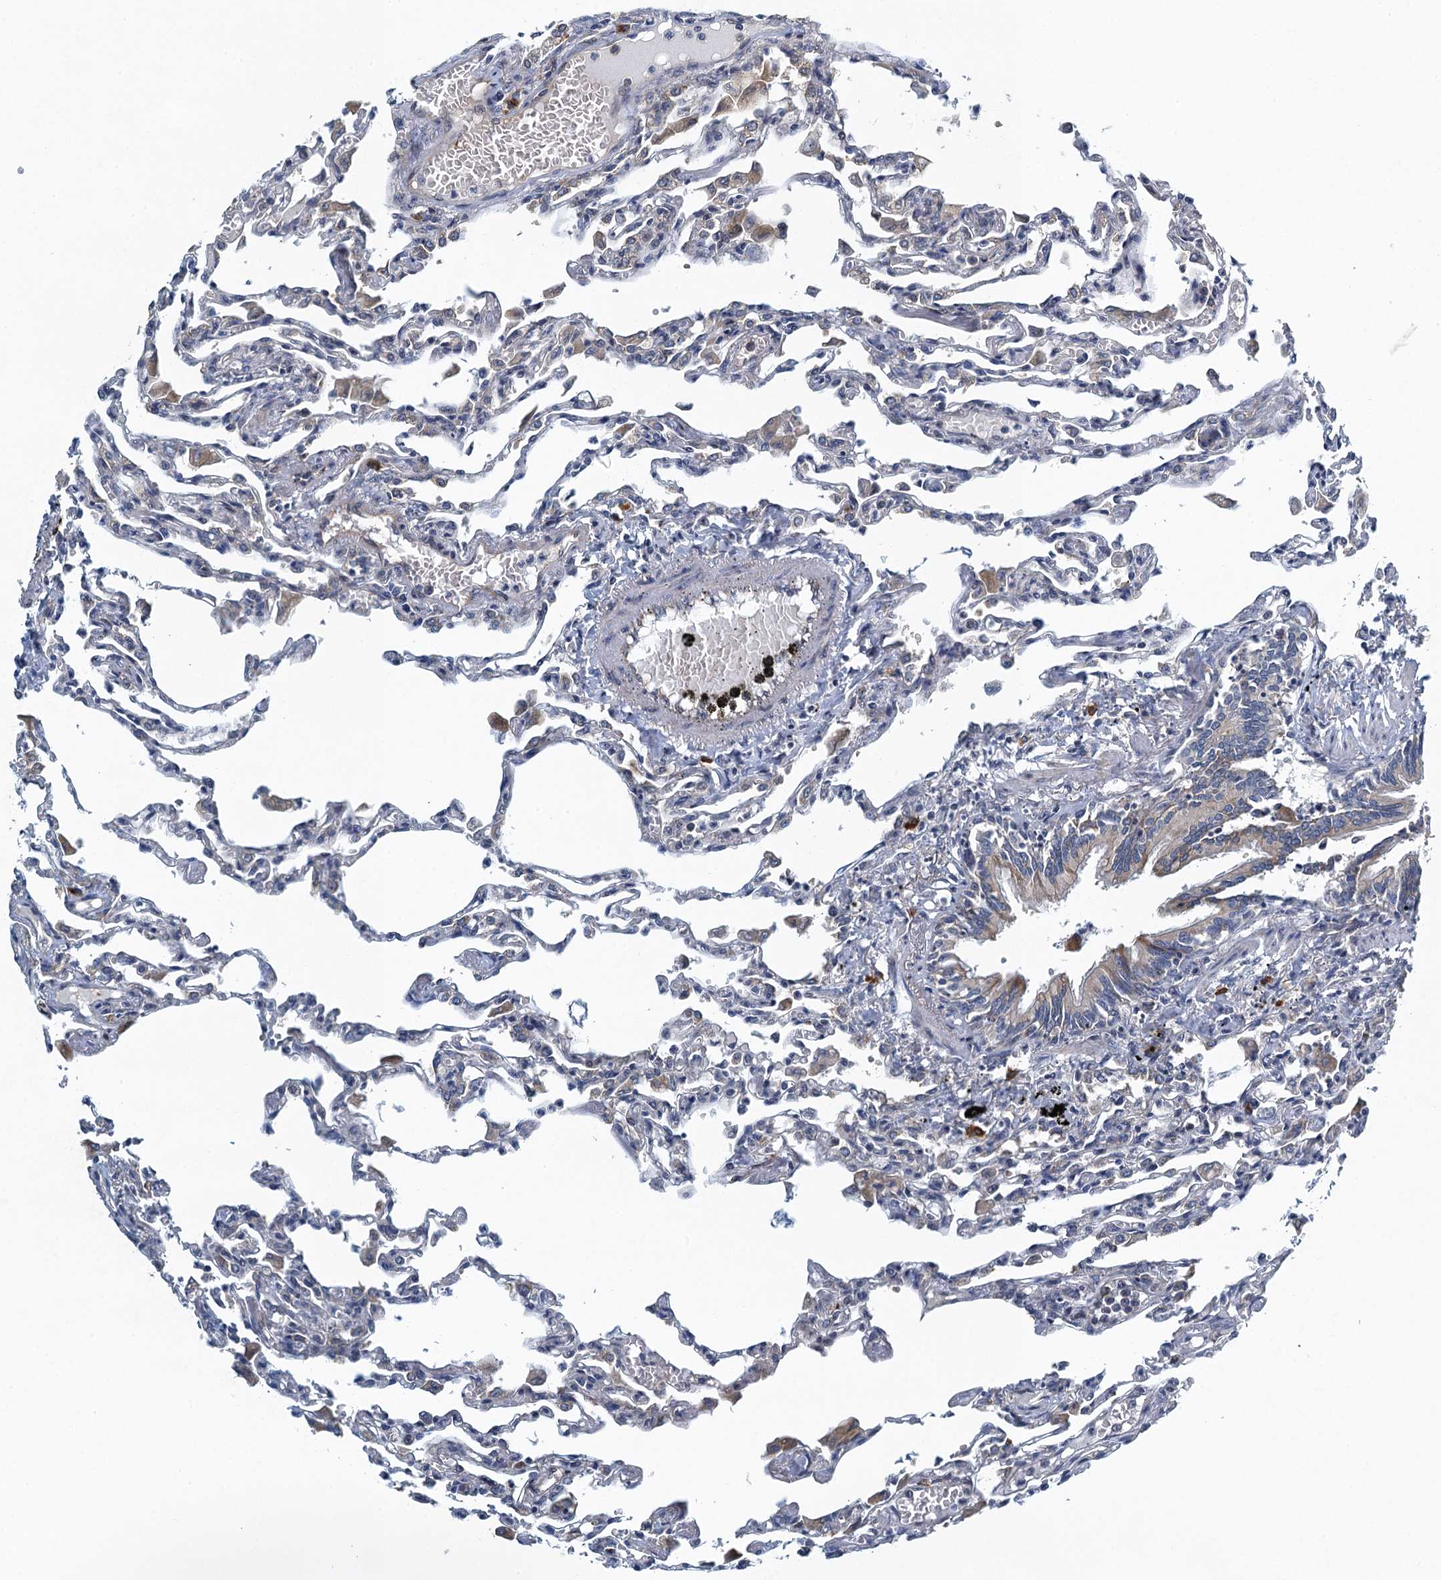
{"staining": {"intensity": "negative", "quantity": "none", "location": "none"}, "tissue": "lung", "cell_type": "Alveolar cells", "image_type": "normal", "snomed": [{"axis": "morphology", "description": "Normal tissue, NOS"}, {"axis": "topography", "description": "Bronchus"}, {"axis": "topography", "description": "Lung"}], "caption": "High magnification brightfield microscopy of unremarkable lung stained with DAB (3,3'-diaminobenzidine) (brown) and counterstained with hematoxylin (blue): alveolar cells show no significant staining.", "gene": "ALG2", "patient": {"sex": "female", "age": 49}}